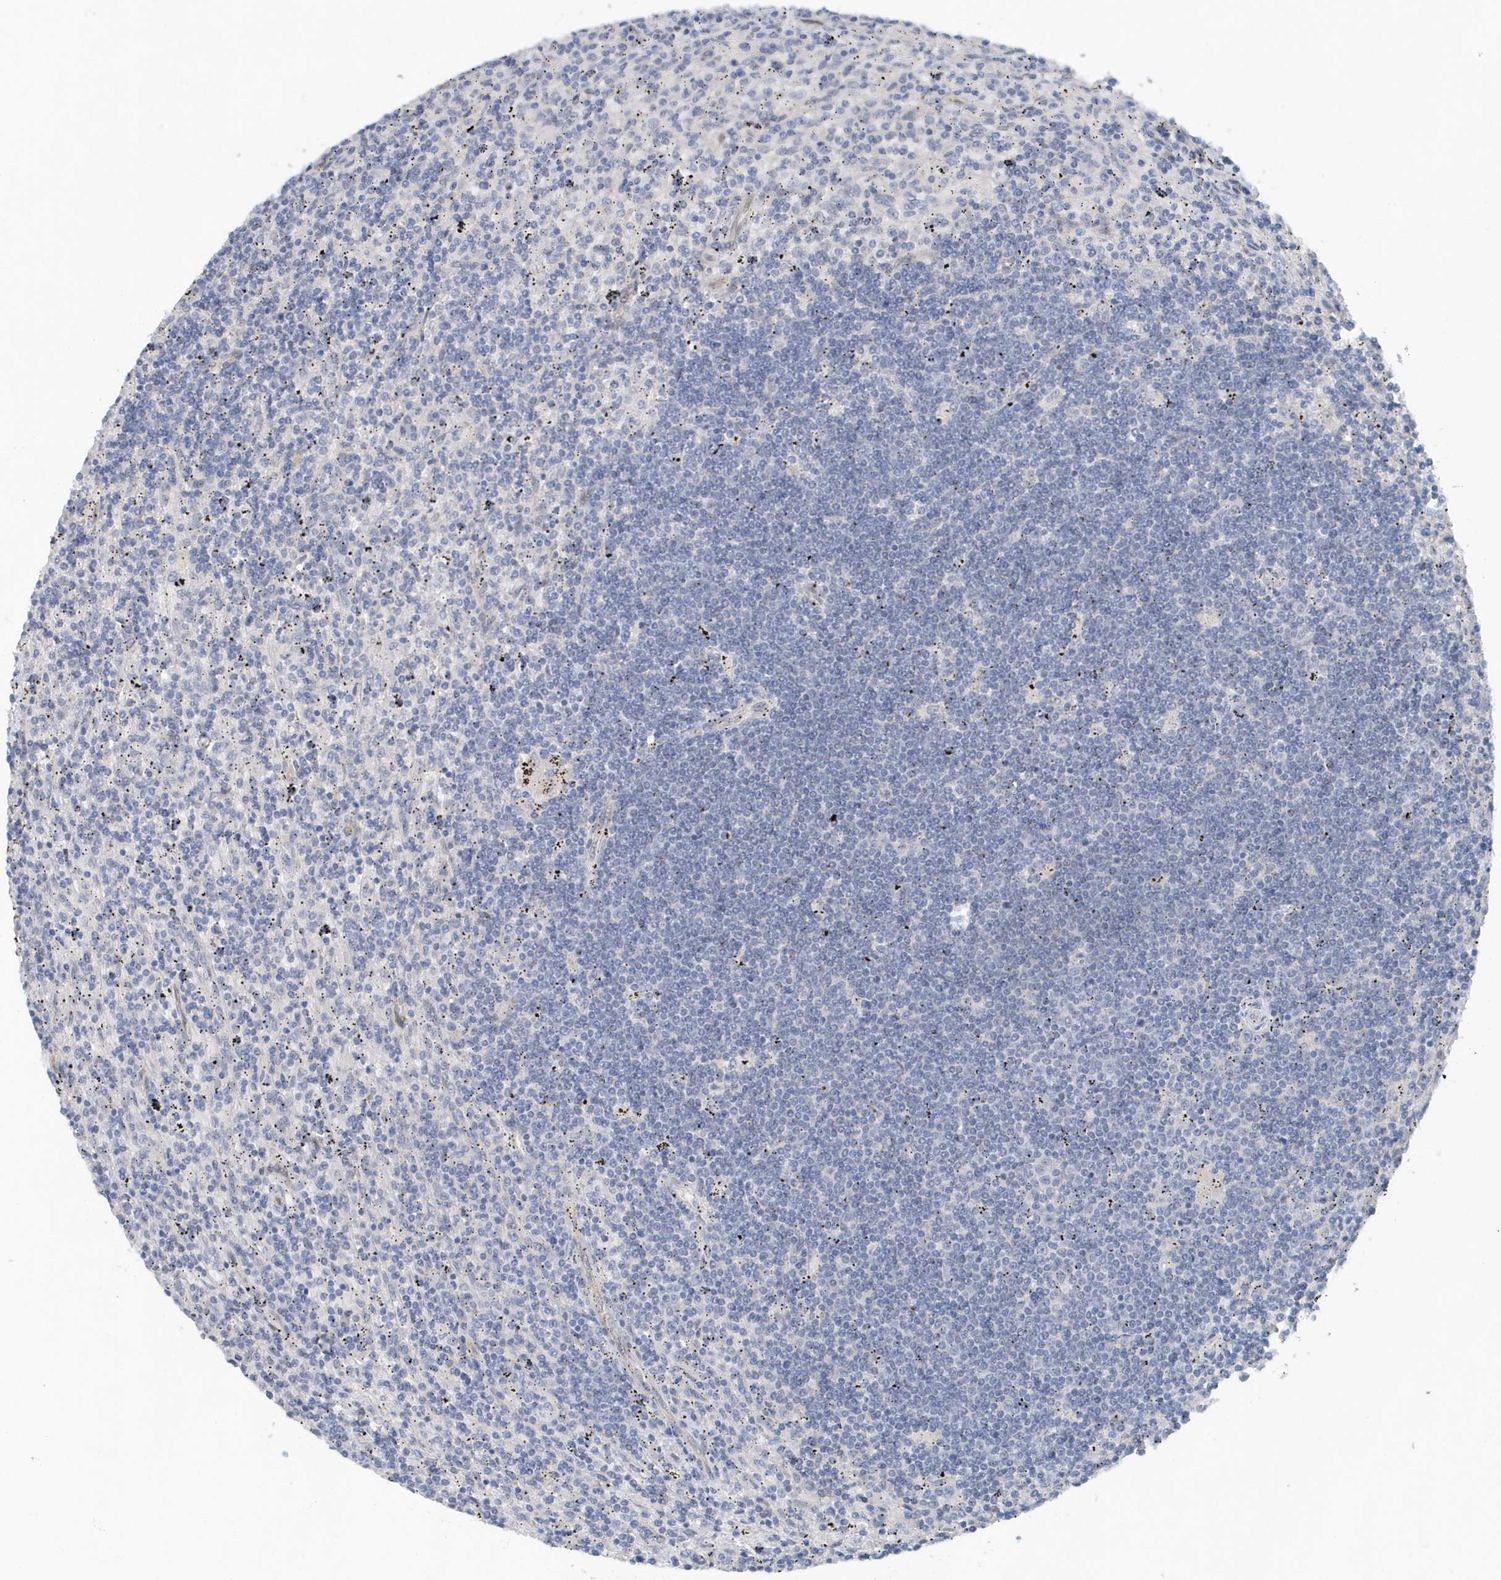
{"staining": {"intensity": "negative", "quantity": "none", "location": "none"}, "tissue": "lymphoma", "cell_type": "Tumor cells", "image_type": "cancer", "snomed": [{"axis": "morphology", "description": "Malignant lymphoma, non-Hodgkin's type, Low grade"}, {"axis": "topography", "description": "Spleen"}], "caption": "Immunohistochemistry (IHC) micrograph of neoplastic tissue: low-grade malignant lymphoma, non-Hodgkin's type stained with DAB exhibits no significant protein staining in tumor cells. Brightfield microscopy of immunohistochemistry stained with DAB (3,3'-diaminobenzidine) (brown) and hematoxylin (blue), captured at high magnification.", "gene": "PFN2", "patient": {"sex": "male", "age": 76}}